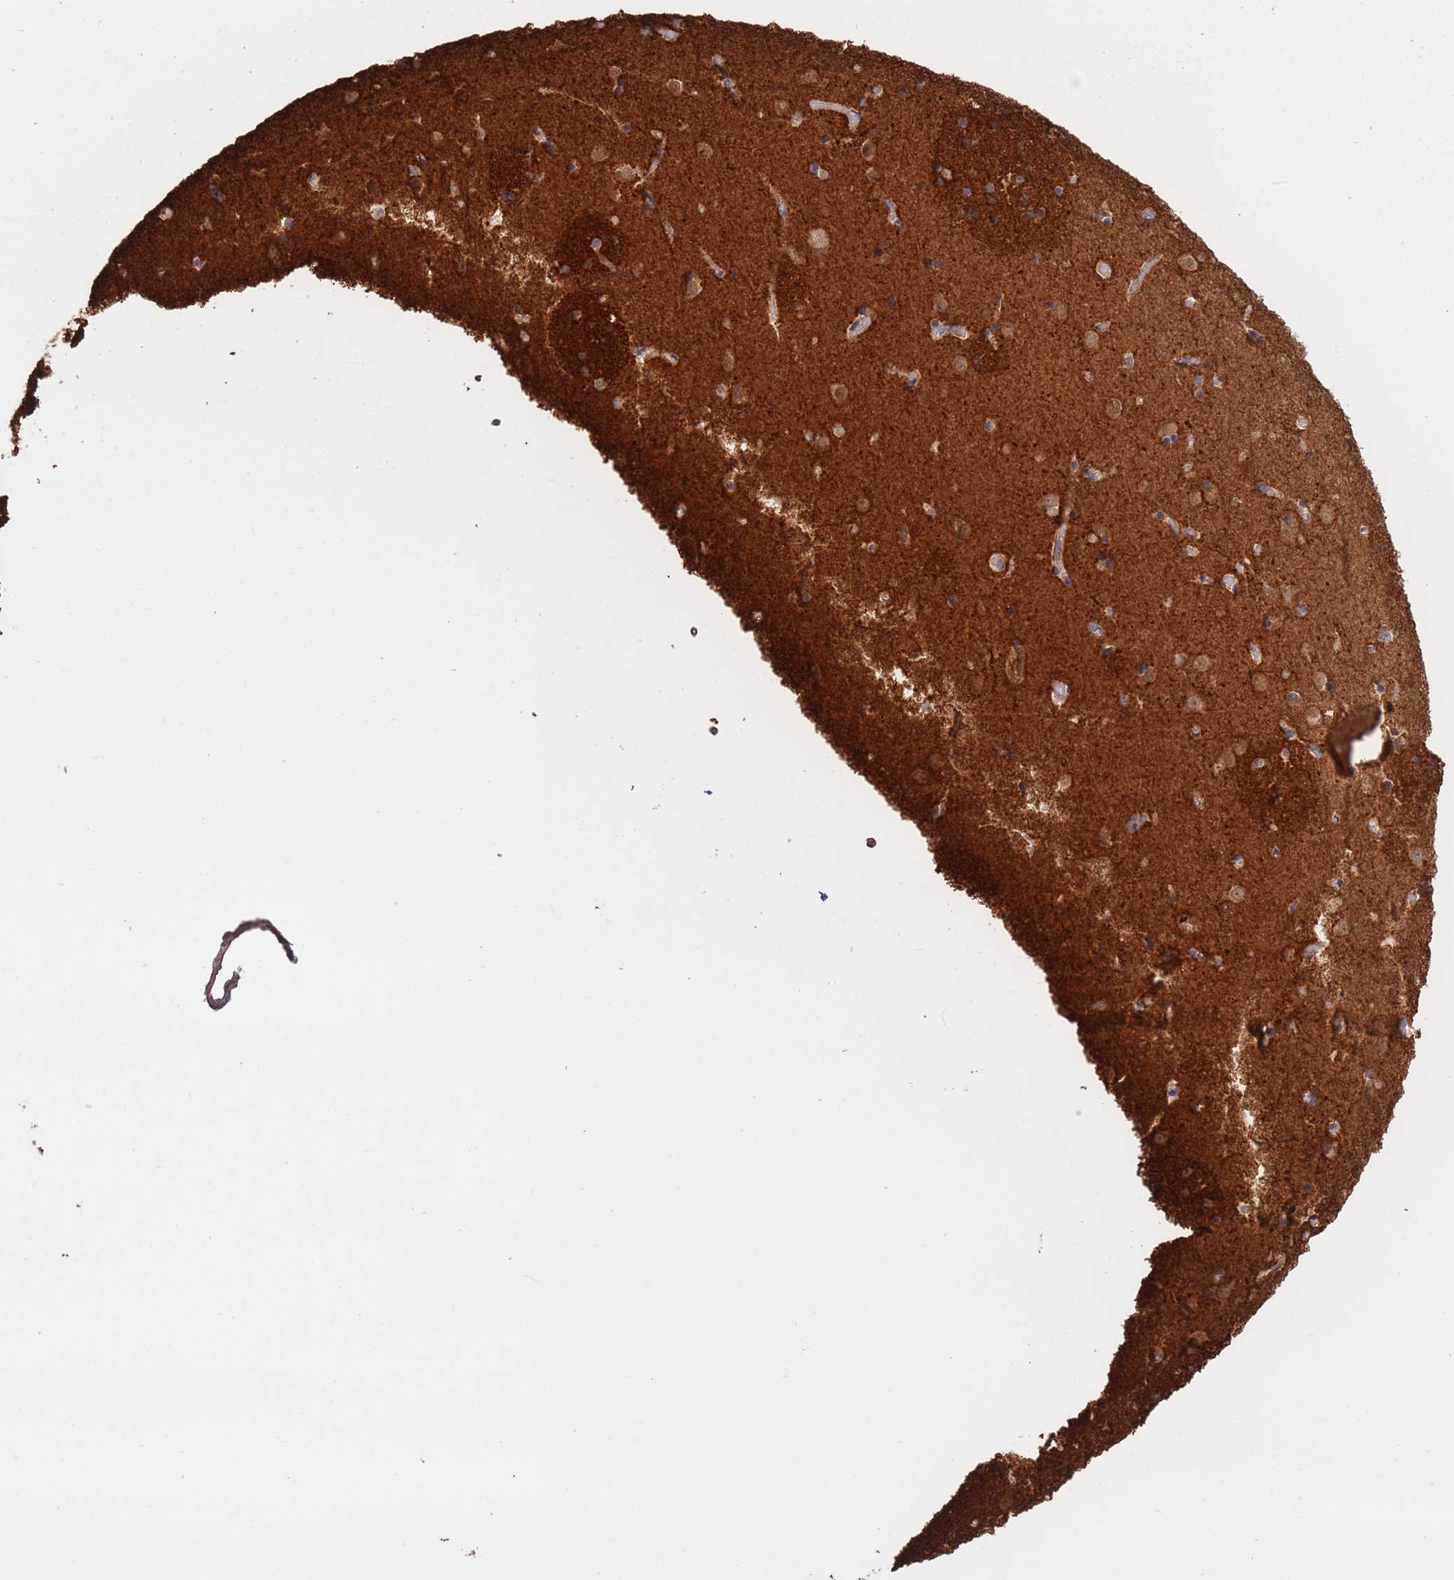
{"staining": {"intensity": "weak", "quantity": "<25%", "location": "cytoplasmic/membranous"}, "tissue": "caudate", "cell_type": "Glial cells", "image_type": "normal", "snomed": [{"axis": "morphology", "description": "Normal tissue, NOS"}, {"axis": "topography", "description": "Lateral ventricle wall"}], "caption": "This is a histopathology image of IHC staining of unremarkable caudate, which shows no positivity in glial cells. (Brightfield microscopy of DAB IHC at high magnification).", "gene": "EXOSC8", "patient": {"sex": "female", "age": 52}}